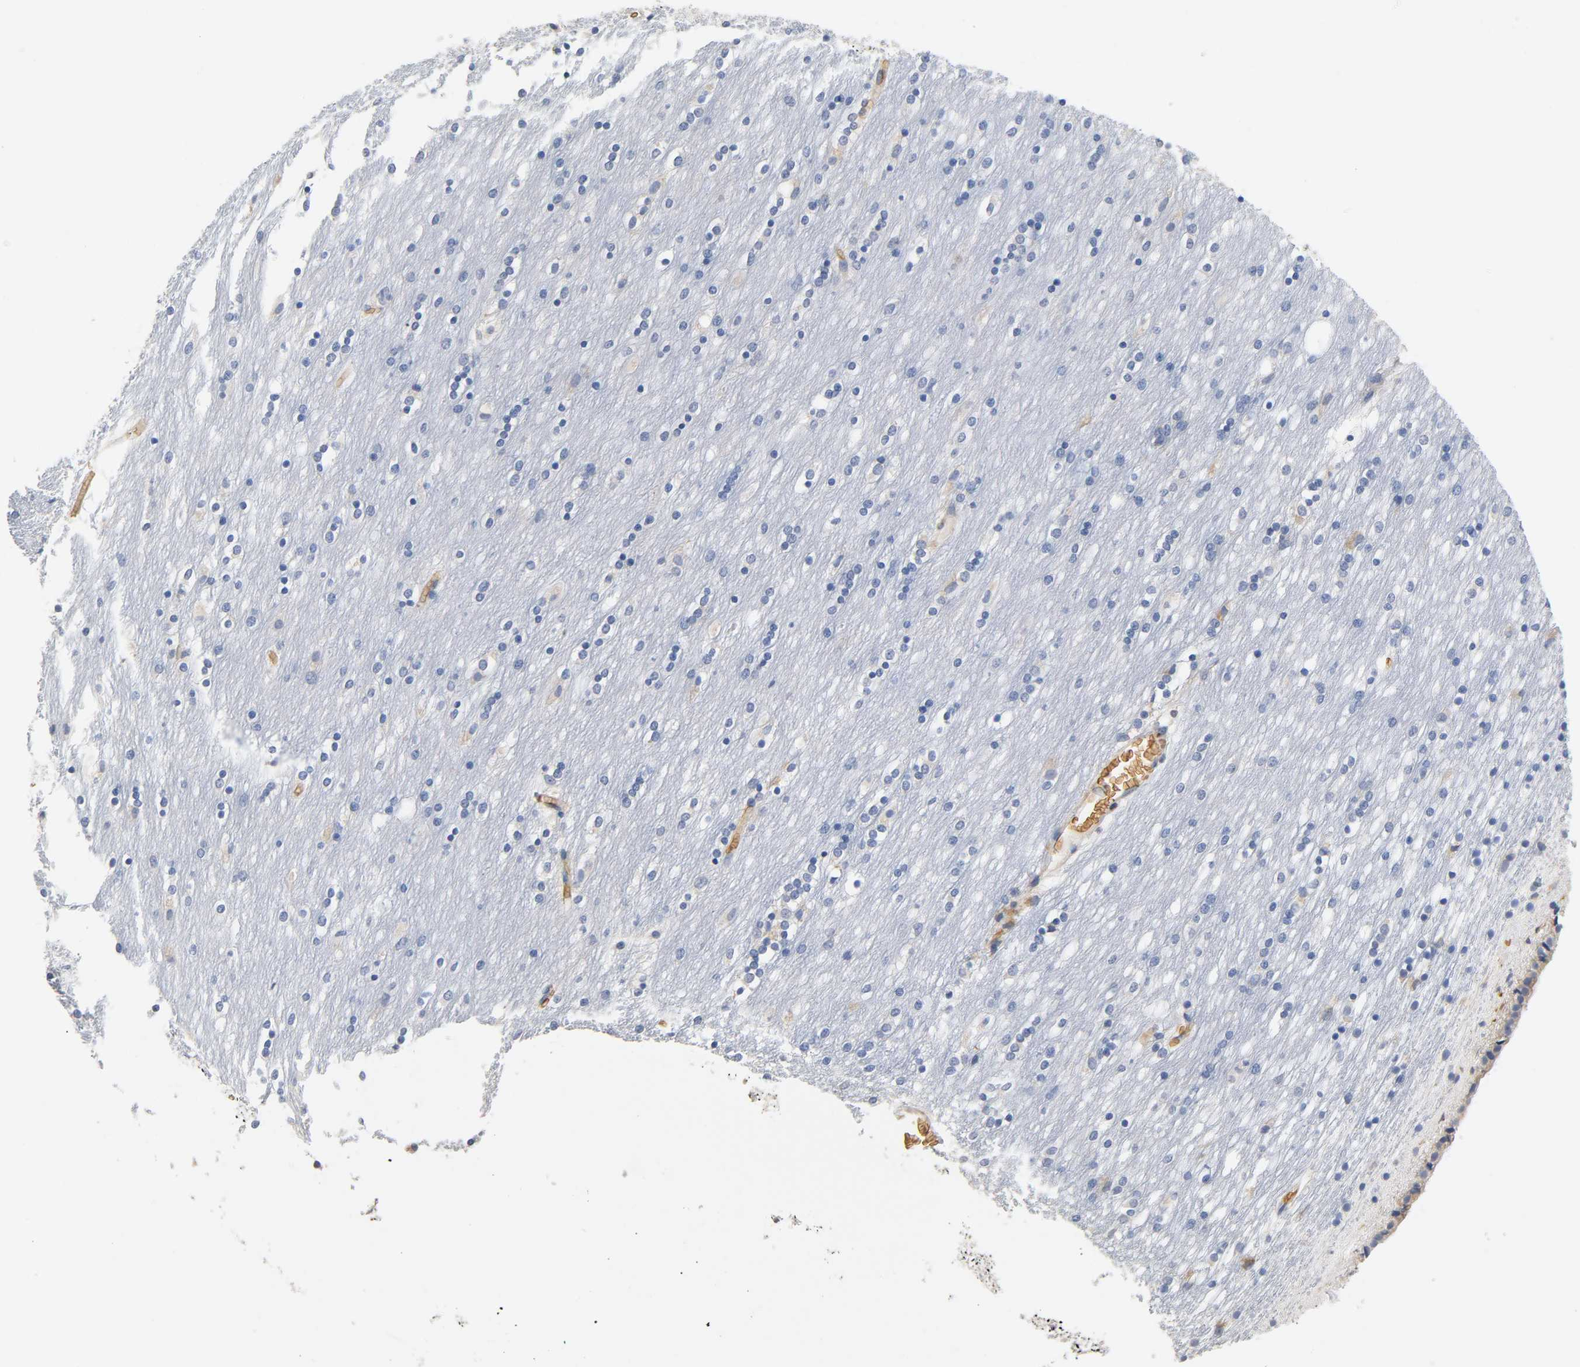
{"staining": {"intensity": "weak", "quantity": "<25%", "location": "cytoplasmic/membranous"}, "tissue": "caudate", "cell_type": "Glial cells", "image_type": "normal", "snomed": [{"axis": "morphology", "description": "Normal tissue, NOS"}, {"axis": "topography", "description": "Lateral ventricle wall"}], "caption": "Immunohistochemistry (IHC) of normal human caudate demonstrates no expression in glial cells.", "gene": "UCKL1", "patient": {"sex": "female", "age": 54}}